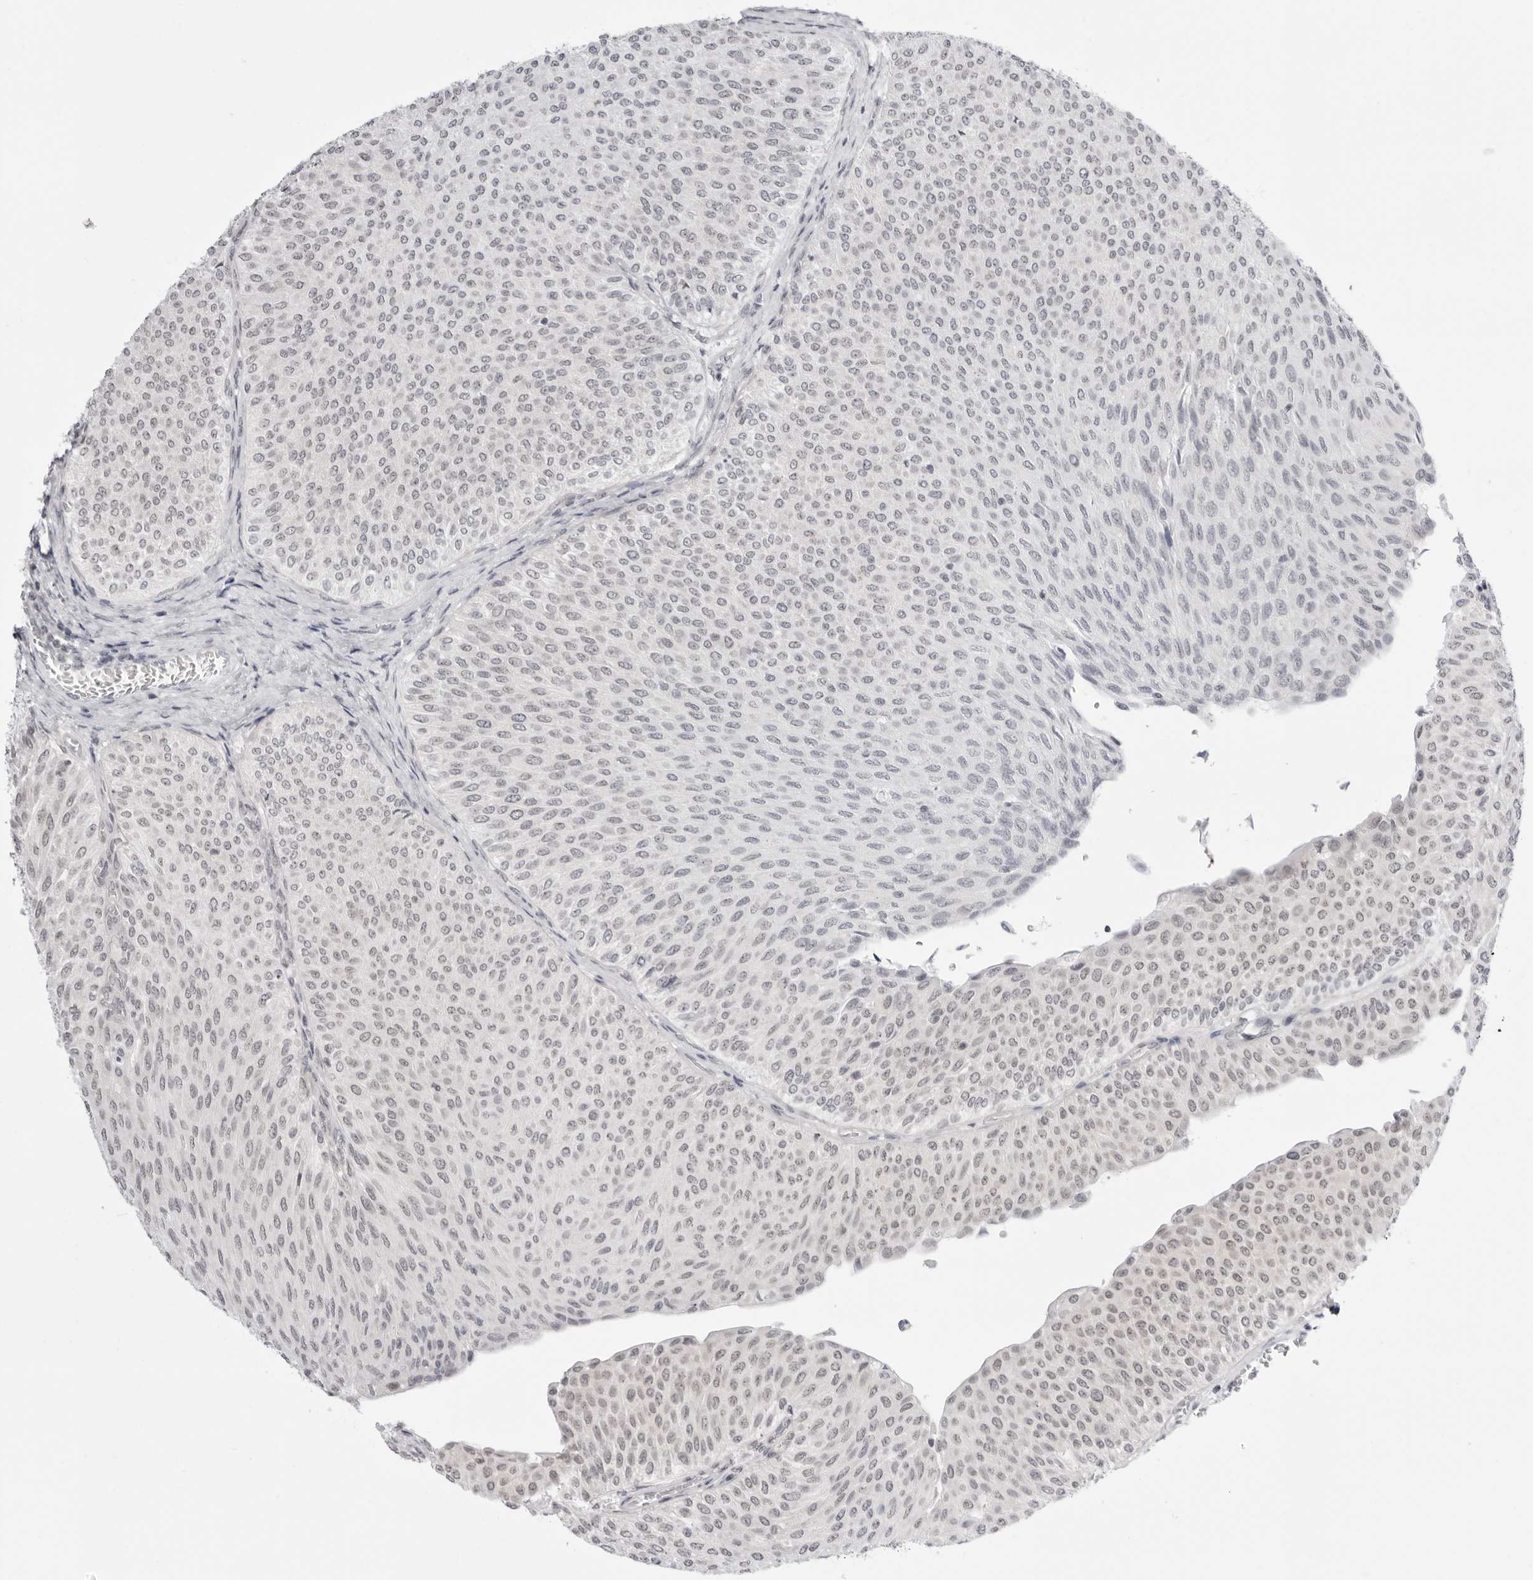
{"staining": {"intensity": "negative", "quantity": "none", "location": "none"}, "tissue": "urothelial cancer", "cell_type": "Tumor cells", "image_type": "cancer", "snomed": [{"axis": "morphology", "description": "Urothelial carcinoma, Low grade"}, {"axis": "topography", "description": "Urinary bladder"}], "caption": "Urothelial cancer was stained to show a protein in brown. There is no significant positivity in tumor cells.", "gene": "PPP2R5C", "patient": {"sex": "male", "age": 78}}